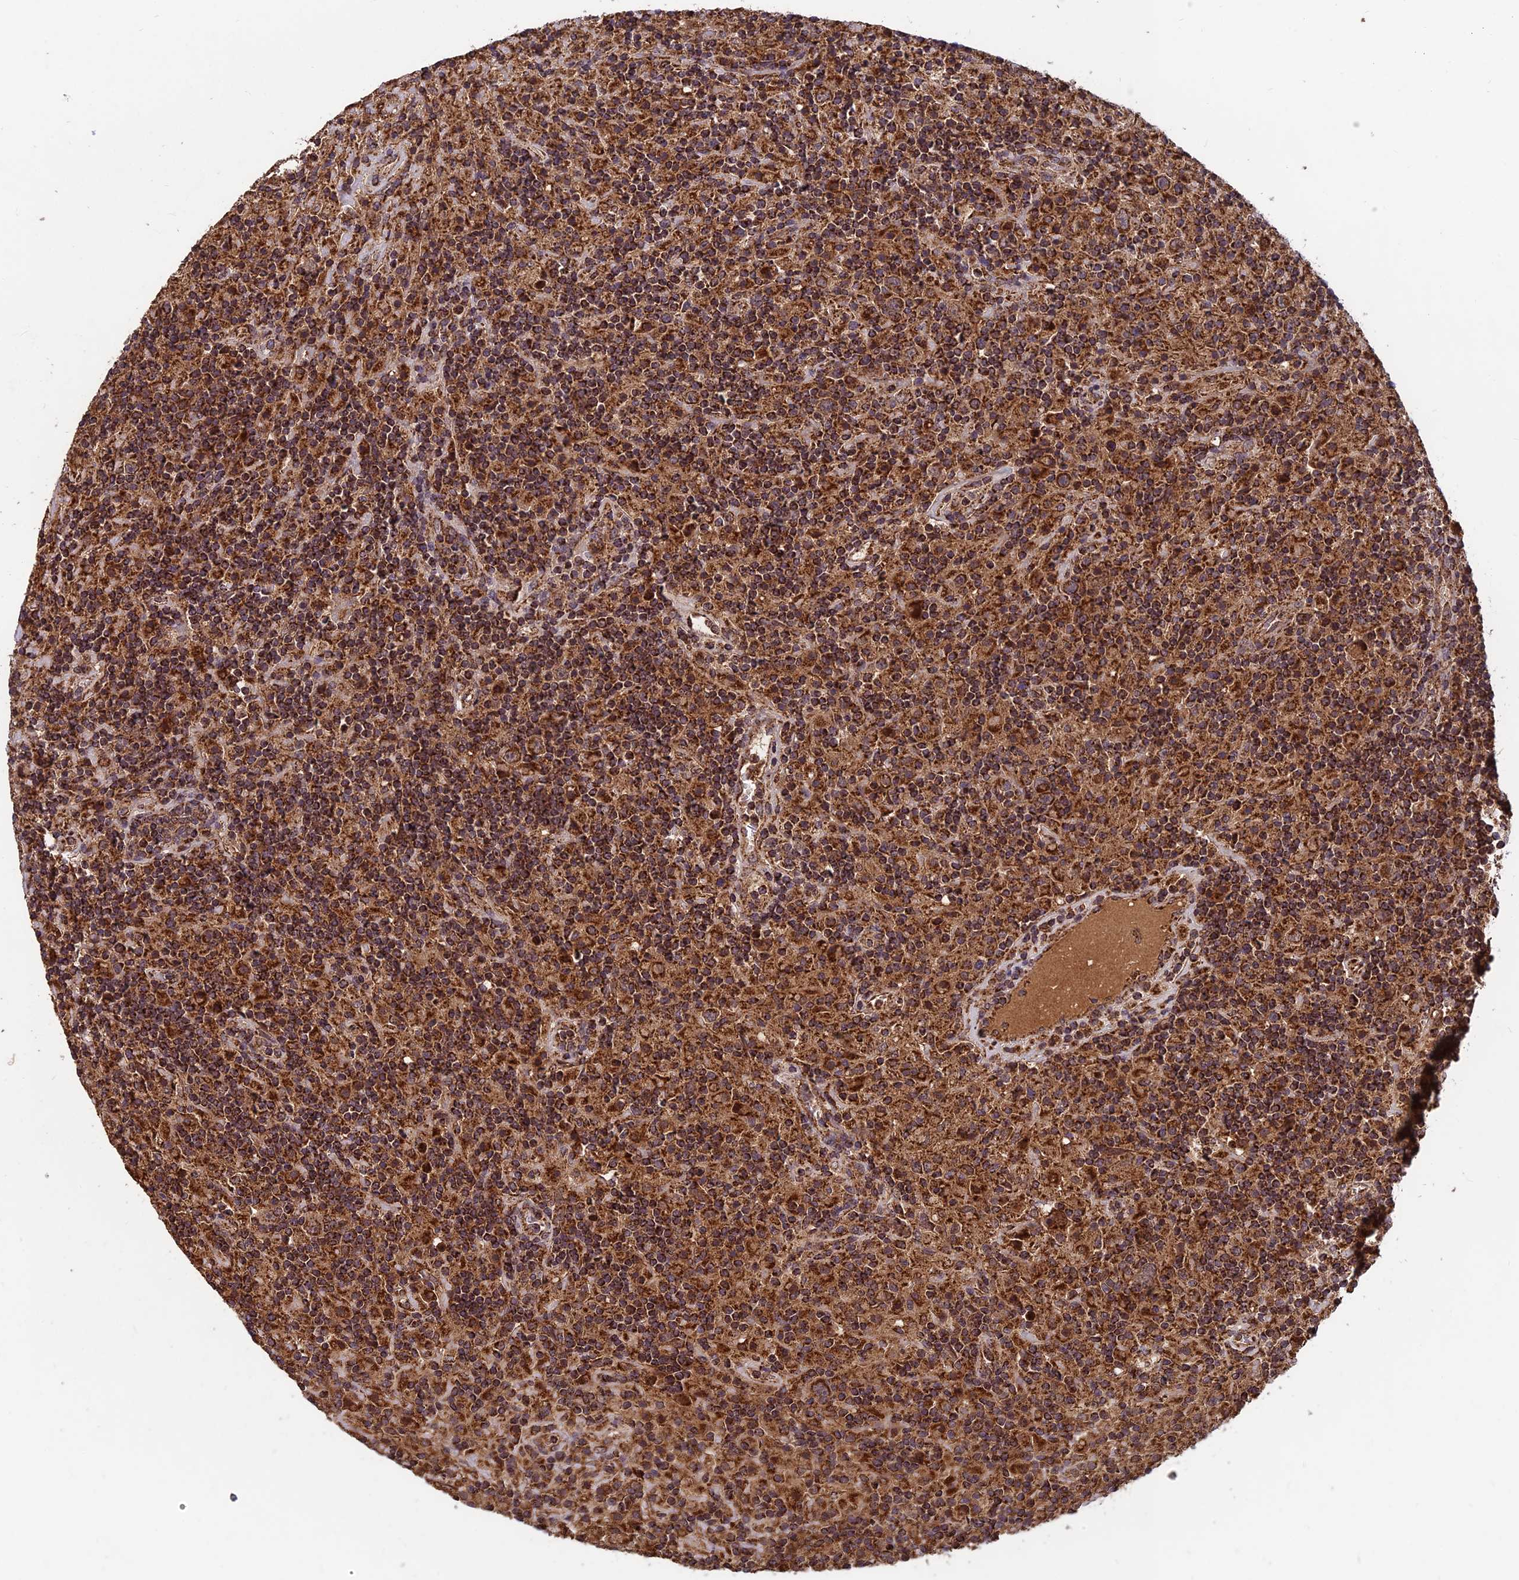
{"staining": {"intensity": "strong", "quantity": ">75%", "location": "cytoplasmic/membranous"}, "tissue": "lymphoma", "cell_type": "Tumor cells", "image_type": "cancer", "snomed": [{"axis": "morphology", "description": "Hodgkin's disease, NOS"}, {"axis": "topography", "description": "Lymph node"}], "caption": "Lymphoma stained with DAB immunohistochemistry reveals high levels of strong cytoplasmic/membranous positivity in approximately >75% of tumor cells.", "gene": "CCDC15", "patient": {"sex": "male", "age": 70}}